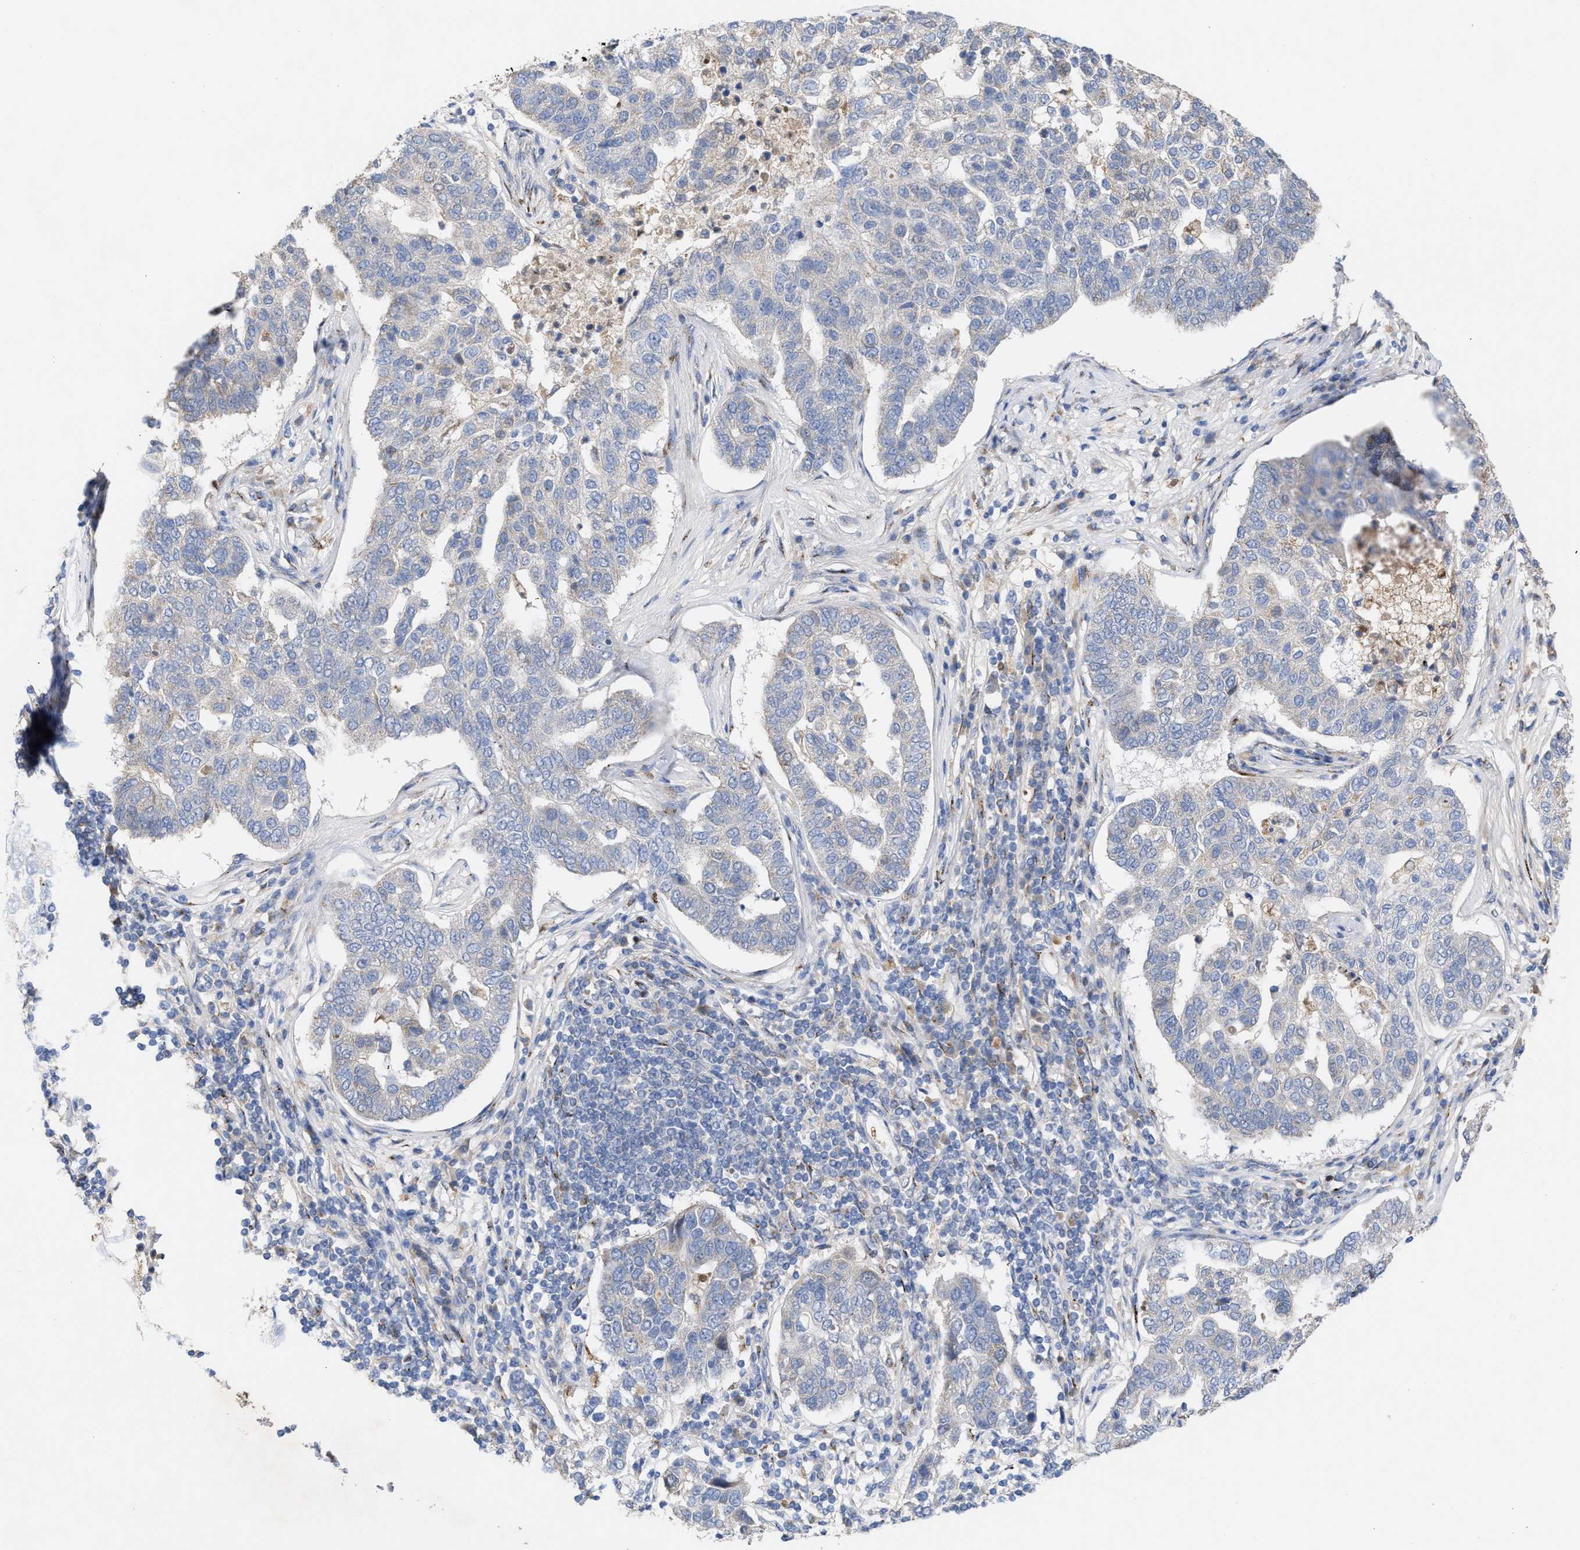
{"staining": {"intensity": "negative", "quantity": "none", "location": "none"}, "tissue": "pancreatic cancer", "cell_type": "Tumor cells", "image_type": "cancer", "snomed": [{"axis": "morphology", "description": "Adenocarcinoma, NOS"}, {"axis": "topography", "description": "Pancreas"}], "caption": "This micrograph is of pancreatic cancer stained with immunohistochemistry to label a protein in brown with the nuclei are counter-stained blue. There is no staining in tumor cells.", "gene": "CCL2", "patient": {"sex": "female", "age": 61}}